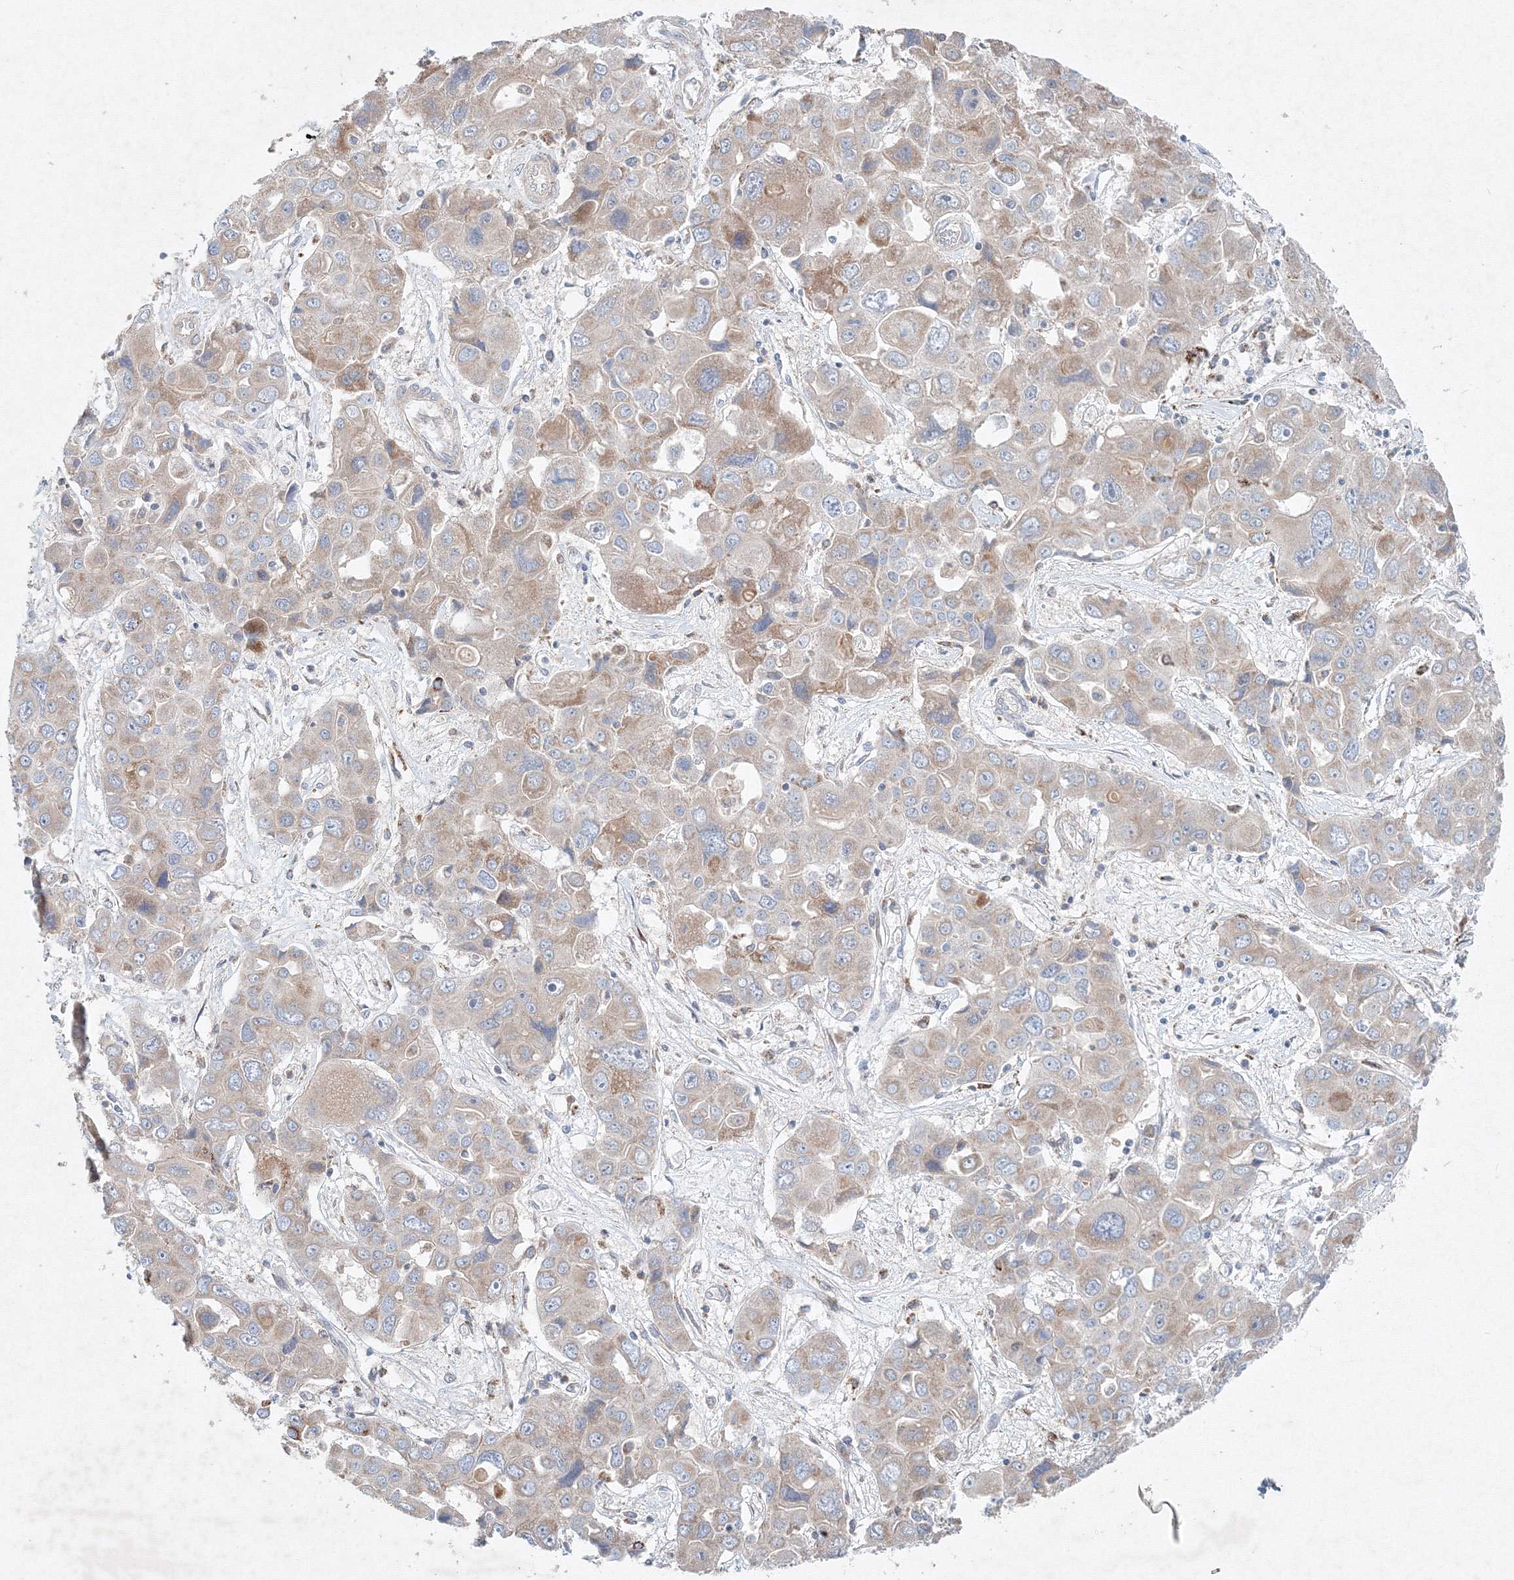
{"staining": {"intensity": "moderate", "quantity": "<25%", "location": "cytoplasmic/membranous"}, "tissue": "liver cancer", "cell_type": "Tumor cells", "image_type": "cancer", "snomed": [{"axis": "morphology", "description": "Cholangiocarcinoma"}, {"axis": "topography", "description": "Liver"}], "caption": "Immunohistochemical staining of human cholangiocarcinoma (liver) shows low levels of moderate cytoplasmic/membranous protein expression in approximately <25% of tumor cells.", "gene": "WDR49", "patient": {"sex": "male", "age": 67}}